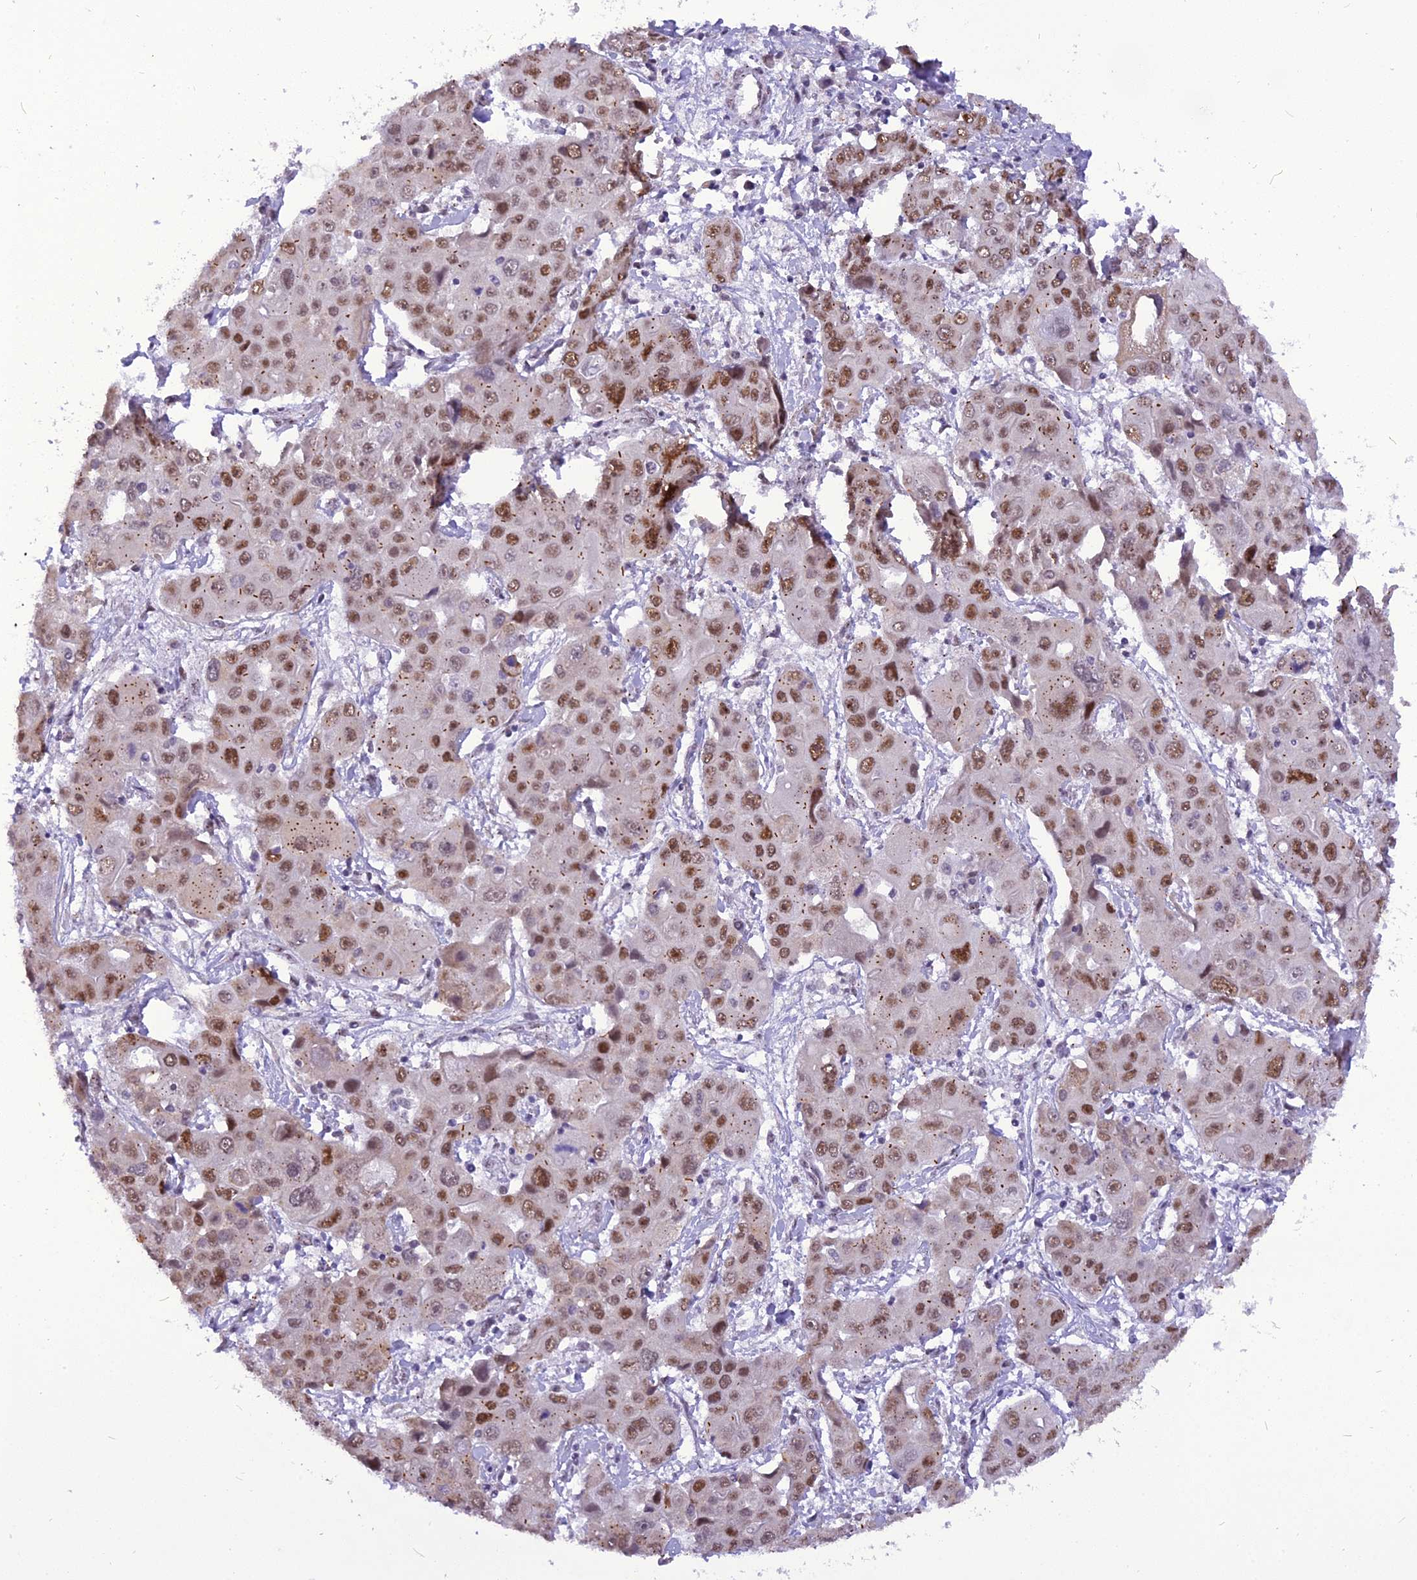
{"staining": {"intensity": "moderate", "quantity": ">75%", "location": "nuclear"}, "tissue": "liver cancer", "cell_type": "Tumor cells", "image_type": "cancer", "snomed": [{"axis": "morphology", "description": "Cholangiocarcinoma"}, {"axis": "topography", "description": "Liver"}], "caption": "Immunohistochemistry (IHC) photomicrograph of cholangiocarcinoma (liver) stained for a protein (brown), which shows medium levels of moderate nuclear staining in about >75% of tumor cells.", "gene": "IRF2BP1", "patient": {"sex": "male", "age": 67}}